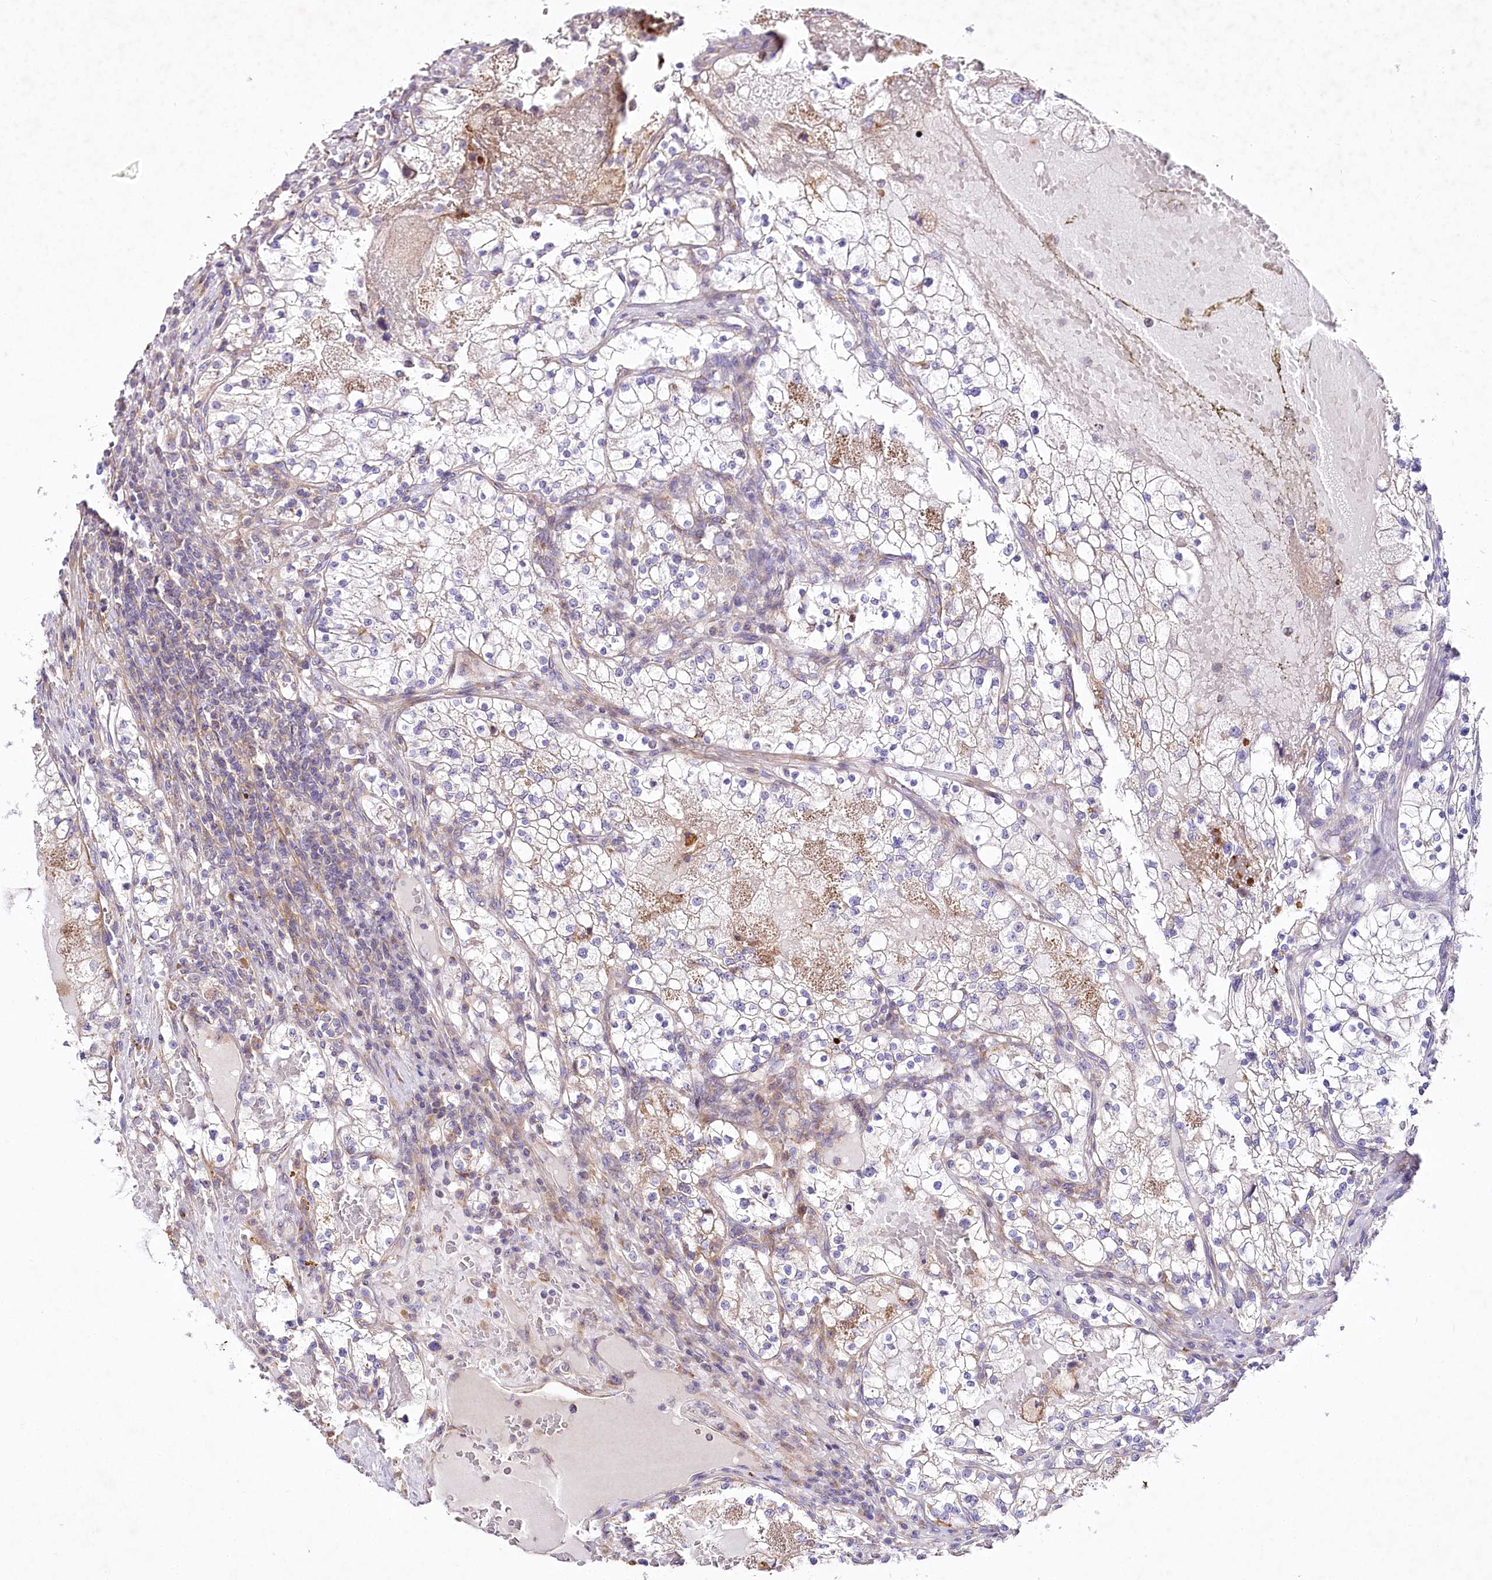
{"staining": {"intensity": "negative", "quantity": "none", "location": "none"}, "tissue": "renal cancer", "cell_type": "Tumor cells", "image_type": "cancer", "snomed": [{"axis": "morphology", "description": "Normal tissue, NOS"}, {"axis": "morphology", "description": "Adenocarcinoma, NOS"}, {"axis": "topography", "description": "Kidney"}], "caption": "This histopathology image is of renal adenocarcinoma stained with immunohistochemistry (IHC) to label a protein in brown with the nuclei are counter-stained blue. There is no expression in tumor cells.", "gene": "STX6", "patient": {"sex": "male", "age": 68}}